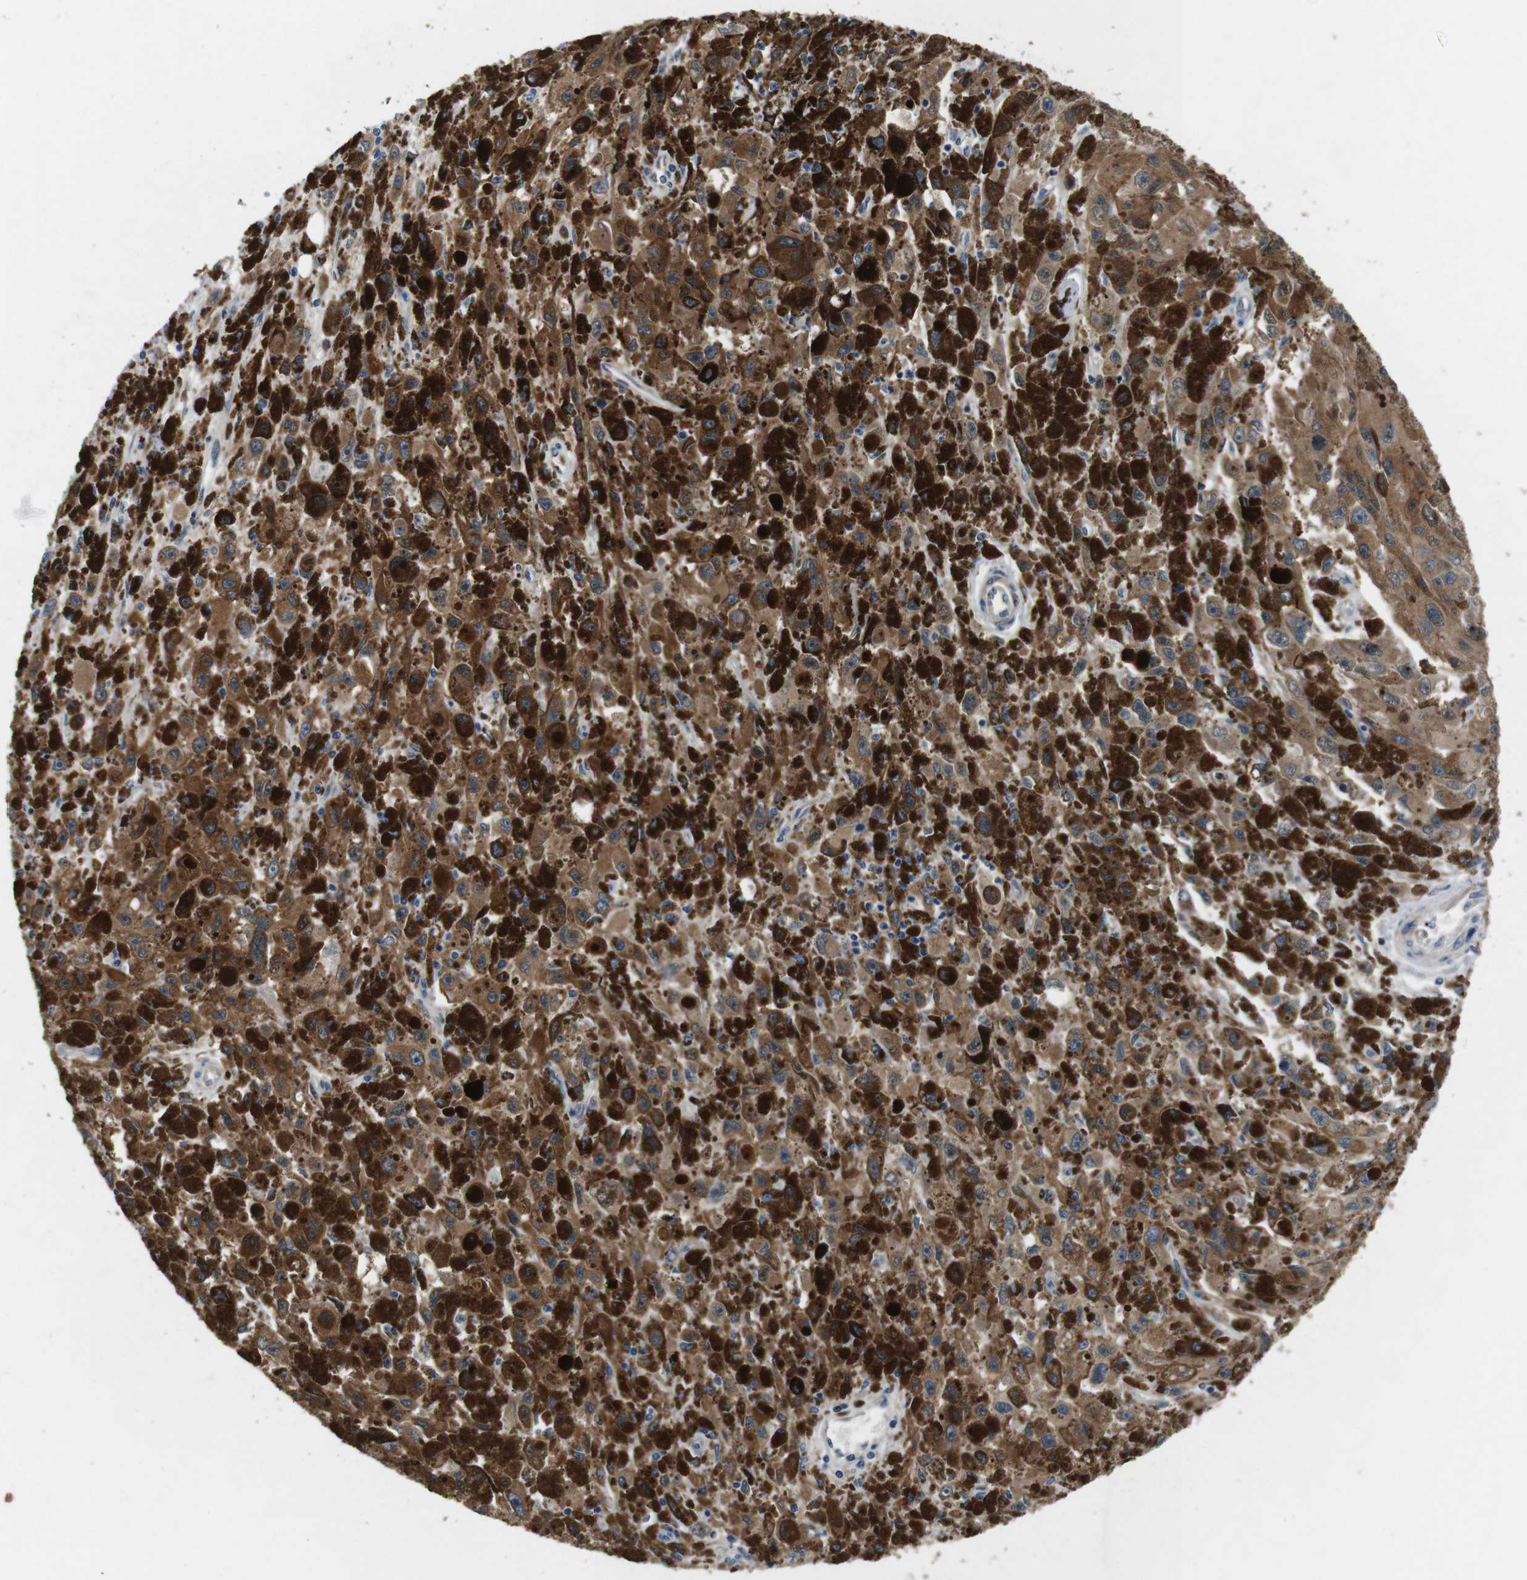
{"staining": {"intensity": "moderate", "quantity": ">75%", "location": "cytoplasmic/membranous"}, "tissue": "melanoma", "cell_type": "Tumor cells", "image_type": "cancer", "snomed": [{"axis": "morphology", "description": "Malignant melanoma, NOS"}, {"axis": "topography", "description": "Skin"}], "caption": "This is an image of immunohistochemistry (IHC) staining of malignant melanoma, which shows moderate staining in the cytoplasmic/membranous of tumor cells.", "gene": "JAK1", "patient": {"sex": "female", "age": 104}}